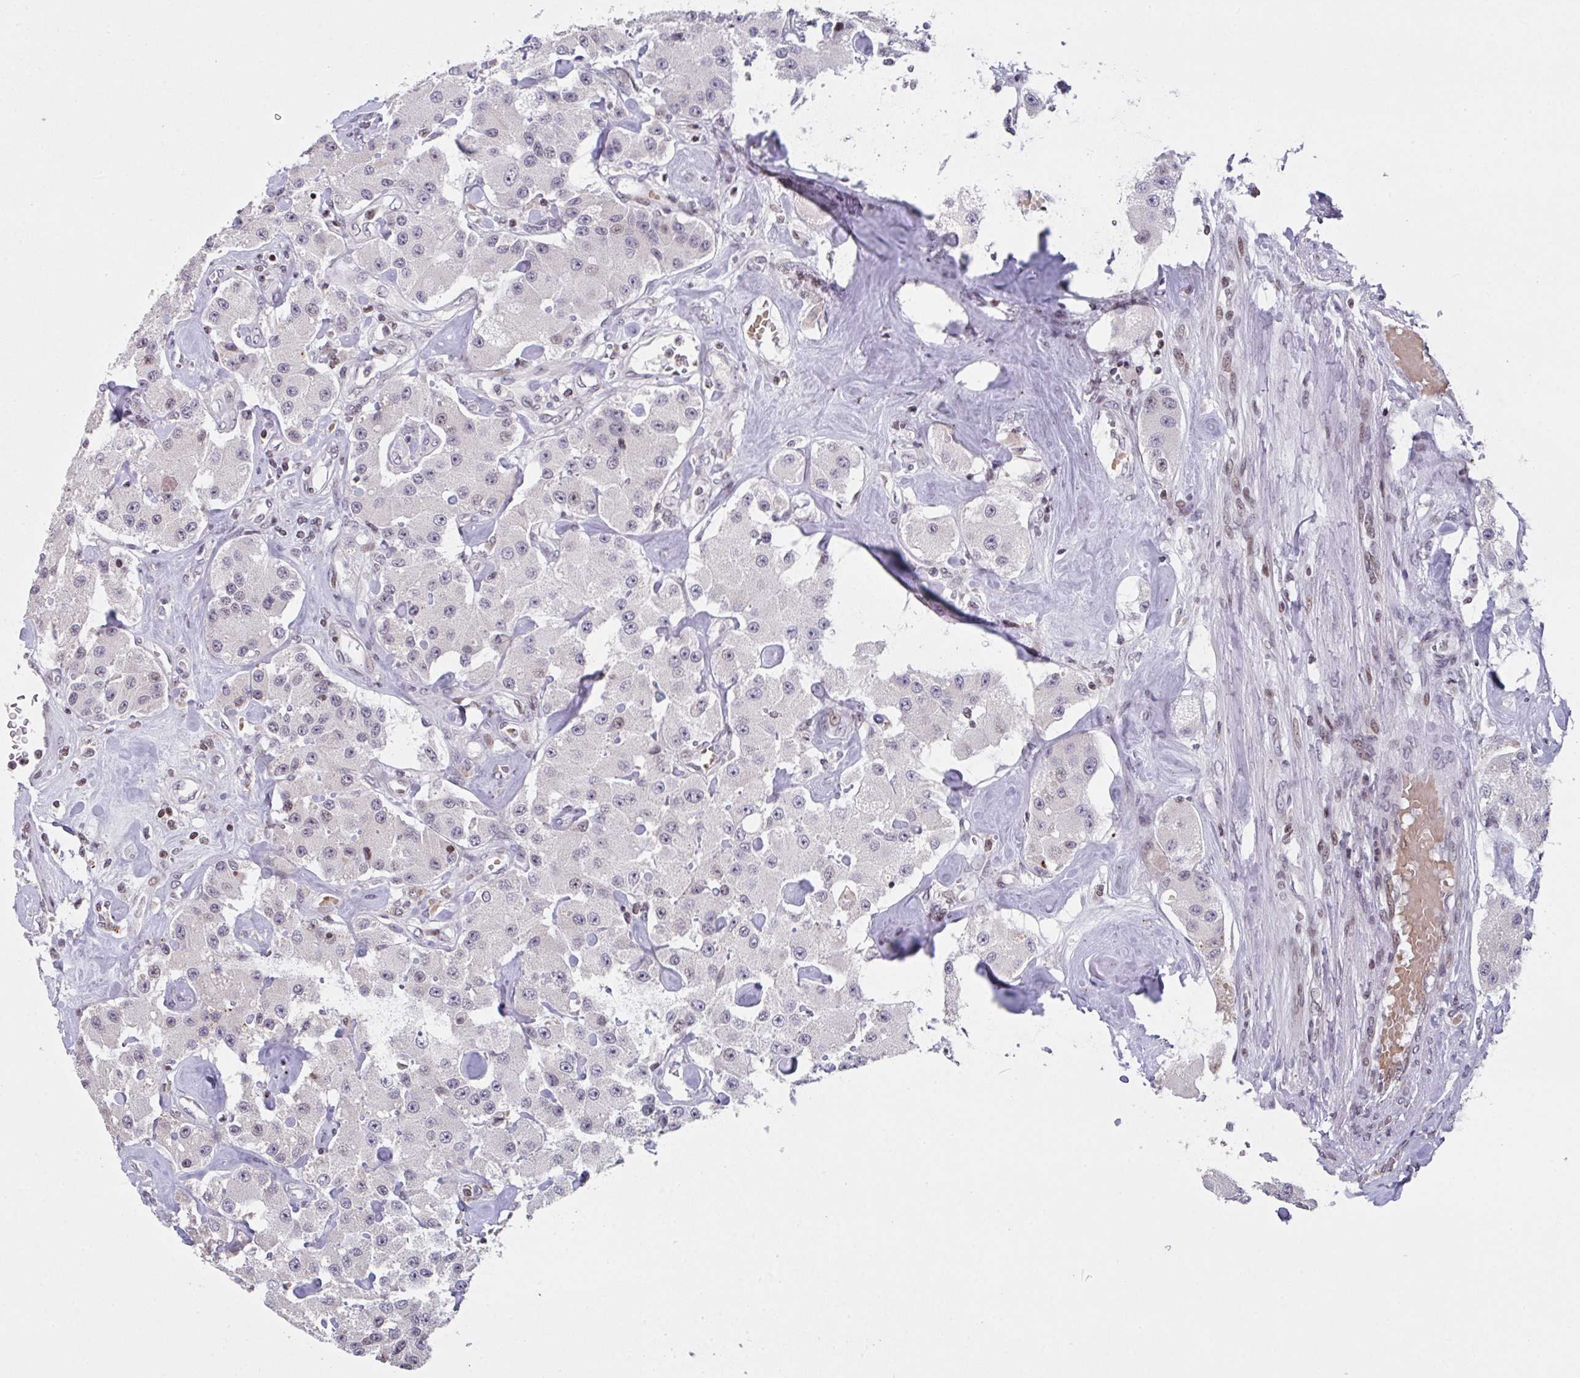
{"staining": {"intensity": "negative", "quantity": "none", "location": "none"}, "tissue": "carcinoid", "cell_type": "Tumor cells", "image_type": "cancer", "snomed": [{"axis": "morphology", "description": "Carcinoid, malignant, NOS"}, {"axis": "topography", "description": "Pancreas"}], "caption": "IHC photomicrograph of carcinoid stained for a protein (brown), which exhibits no staining in tumor cells.", "gene": "PCDHB8", "patient": {"sex": "male", "age": 41}}